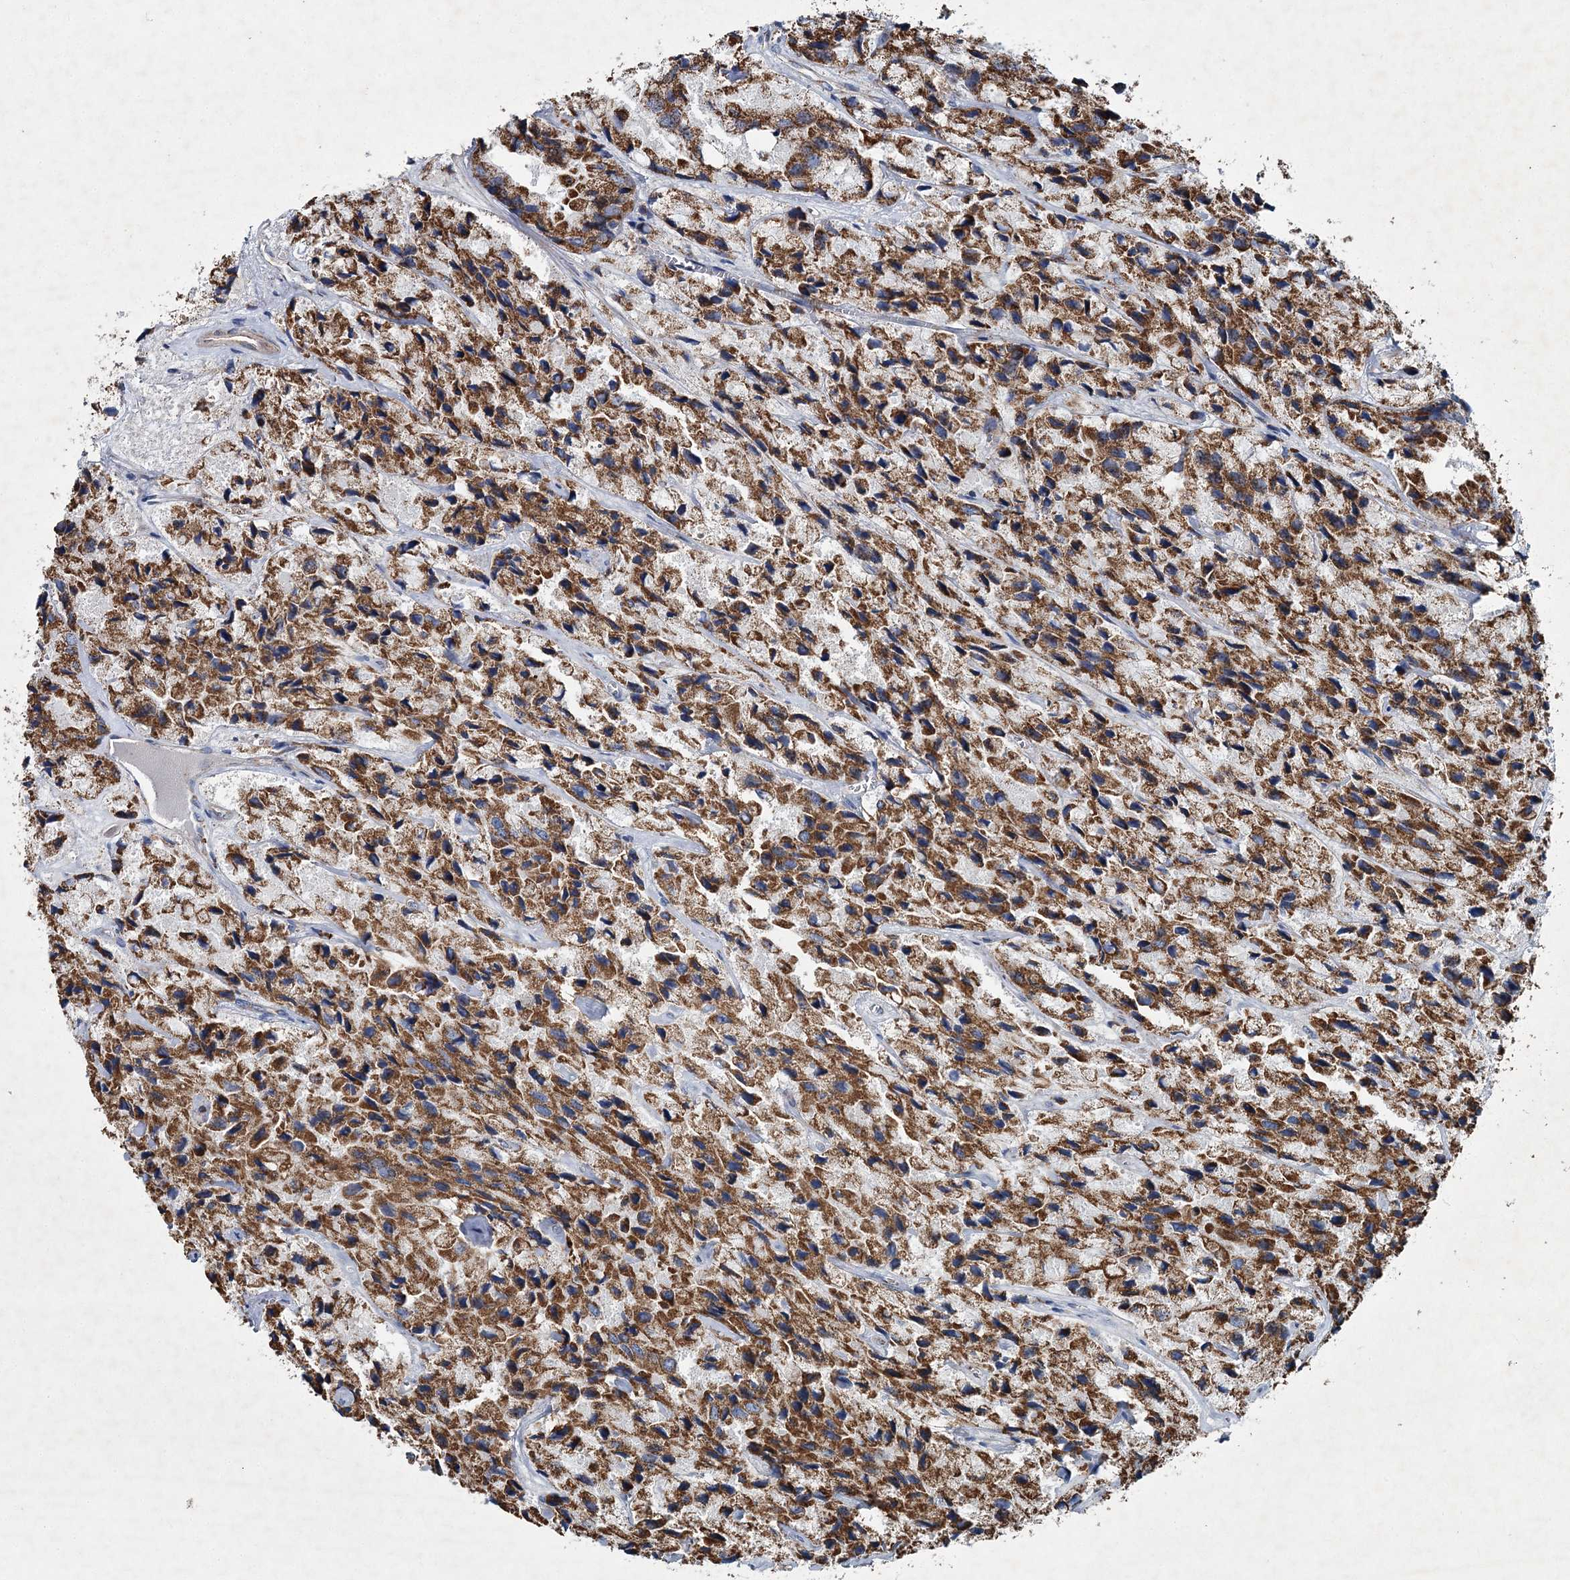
{"staining": {"intensity": "moderate", "quantity": "25%-75%", "location": "cytoplasmic/membranous"}, "tissue": "prostate cancer", "cell_type": "Tumor cells", "image_type": "cancer", "snomed": [{"axis": "morphology", "description": "Adenocarcinoma, High grade"}, {"axis": "topography", "description": "Prostate"}], "caption": "A photomicrograph of human prostate adenocarcinoma (high-grade) stained for a protein displays moderate cytoplasmic/membranous brown staining in tumor cells. (brown staining indicates protein expression, while blue staining denotes nuclei).", "gene": "SPAG16", "patient": {"sex": "male", "age": 66}}